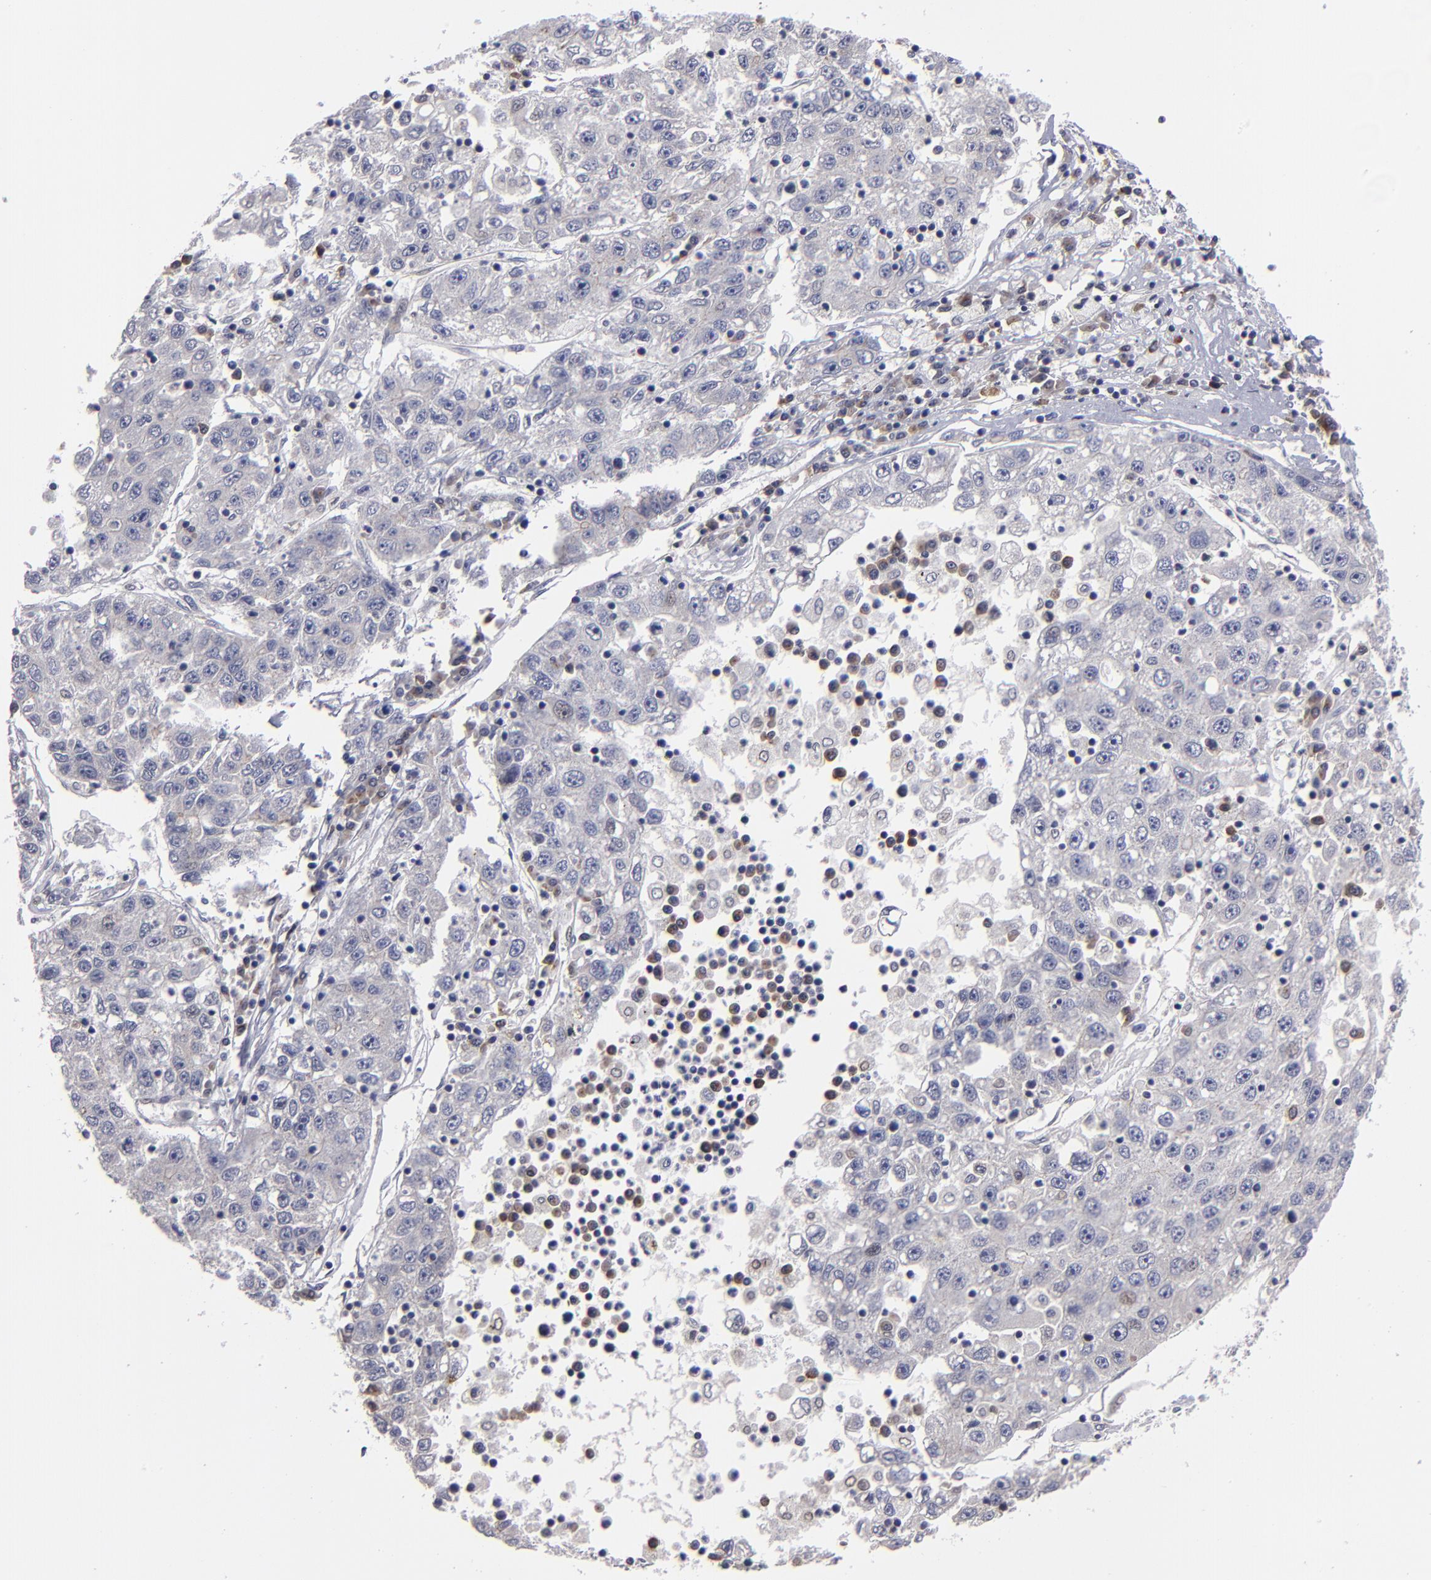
{"staining": {"intensity": "negative", "quantity": "none", "location": "none"}, "tissue": "liver cancer", "cell_type": "Tumor cells", "image_type": "cancer", "snomed": [{"axis": "morphology", "description": "Carcinoma, Hepatocellular, NOS"}, {"axis": "topography", "description": "Liver"}], "caption": "DAB (3,3'-diaminobenzidine) immunohistochemical staining of liver cancer (hepatocellular carcinoma) demonstrates no significant staining in tumor cells. The staining is performed using DAB brown chromogen with nuclei counter-stained in using hematoxylin.", "gene": "CEP97", "patient": {"sex": "male", "age": 49}}